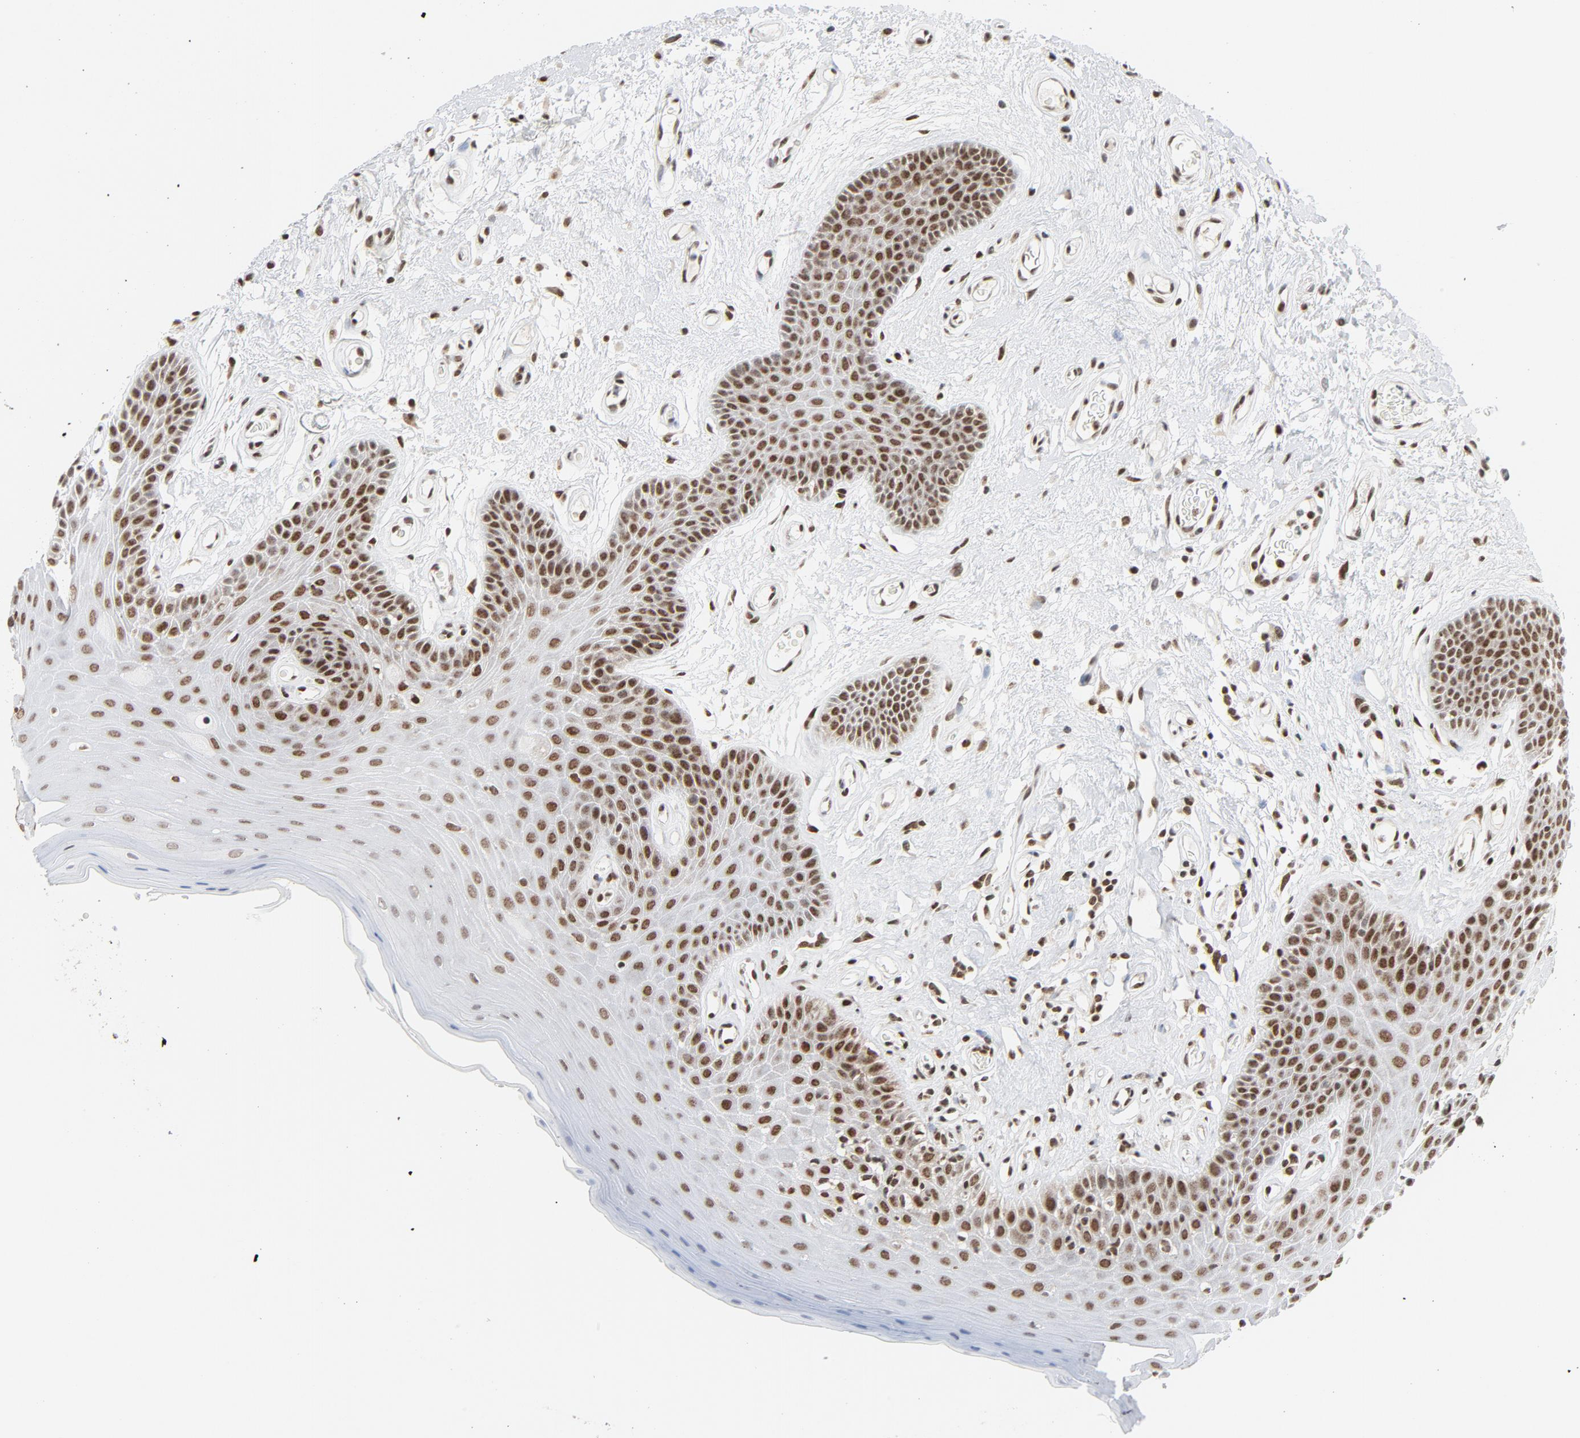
{"staining": {"intensity": "strong", "quantity": ">75%", "location": "nuclear"}, "tissue": "oral mucosa", "cell_type": "Squamous epithelial cells", "image_type": "normal", "snomed": [{"axis": "morphology", "description": "Normal tissue, NOS"}, {"axis": "morphology", "description": "Squamous cell carcinoma, NOS"}, {"axis": "topography", "description": "Skeletal muscle"}, {"axis": "topography", "description": "Oral tissue"}, {"axis": "topography", "description": "Head-Neck"}], "caption": "Human oral mucosa stained for a protein (brown) exhibits strong nuclear positive expression in about >75% of squamous epithelial cells.", "gene": "ERCC1", "patient": {"sex": "male", "age": 71}}